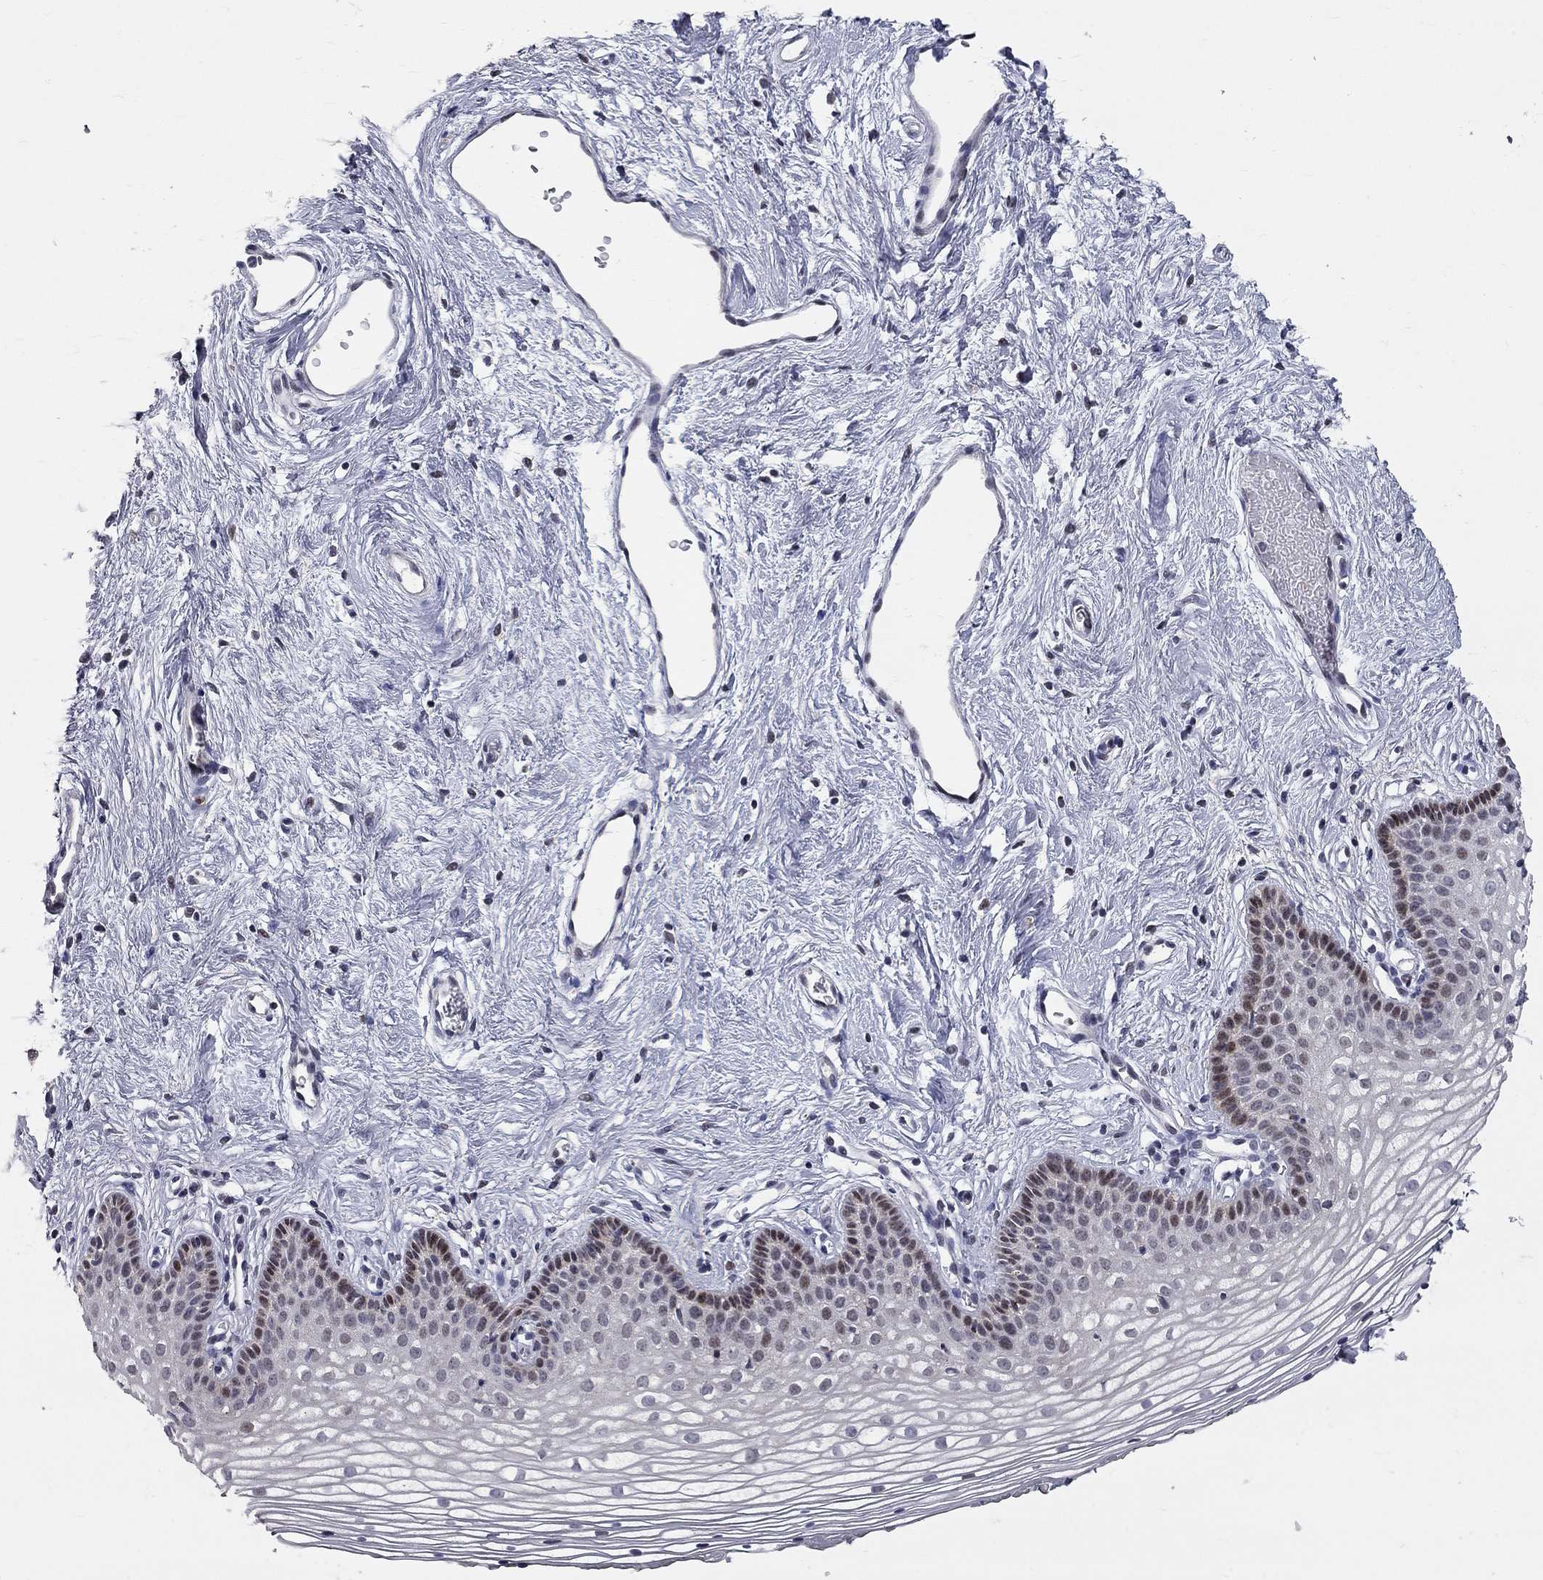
{"staining": {"intensity": "moderate", "quantity": "<25%", "location": "nuclear"}, "tissue": "vagina", "cell_type": "Squamous epithelial cells", "image_type": "normal", "snomed": [{"axis": "morphology", "description": "Normal tissue, NOS"}, {"axis": "topography", "description": "Vagina"}], "caption": "This image displays immunohistochemistry (IHC) staining of normal vagina, with low moderate nuclear positivity in about <25% of squamous epithelial cells.", "gene": "HDAC3", "patient": {"sex": "female", "age": 36}}